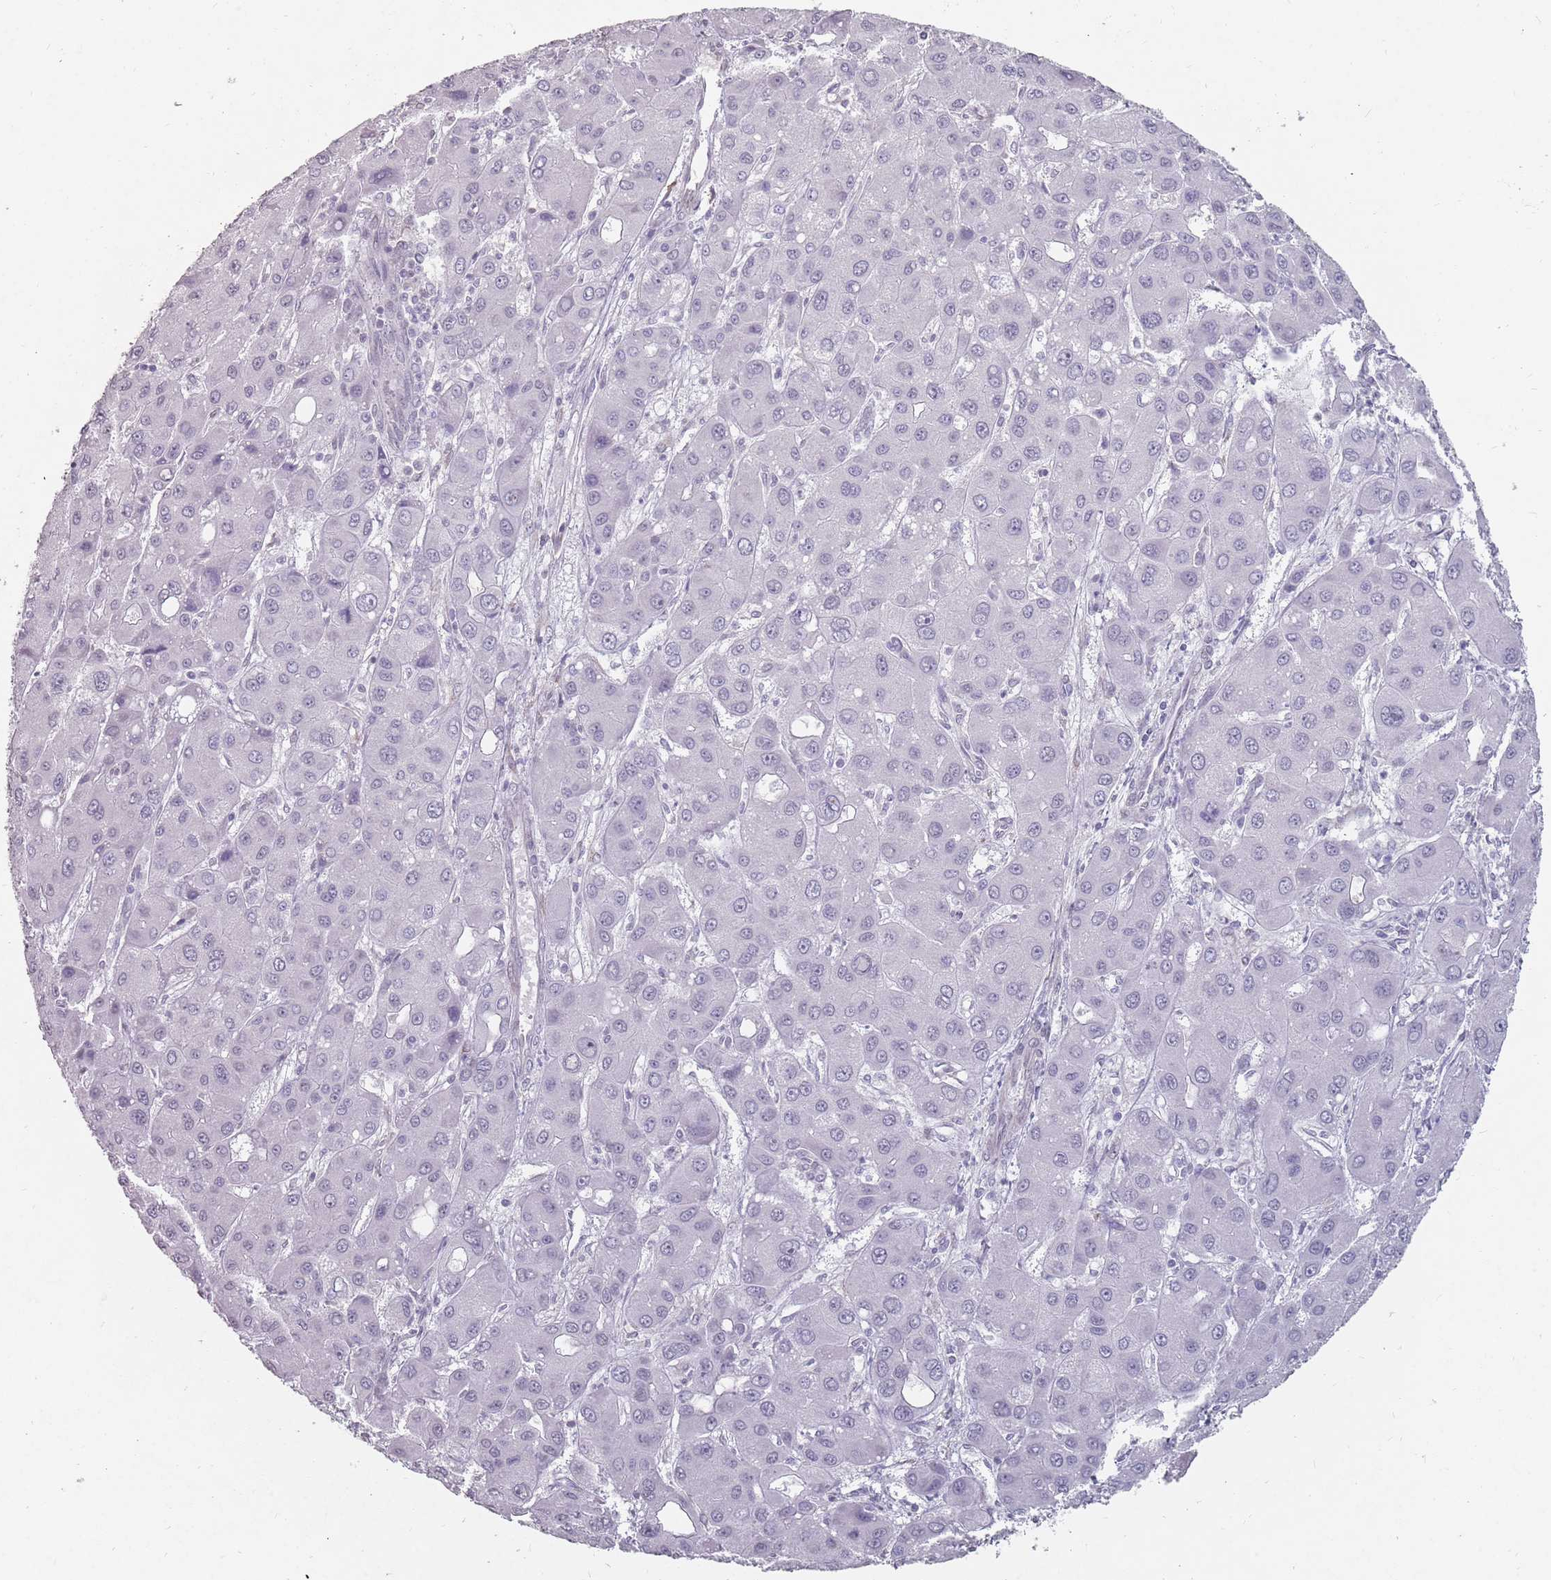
{"staining": {"intensity": "negative", "quantity": "none", "location": "none"}, "tissue": "liver cancer", "cell_type": "Tumor cells", "image_type": "cancer", "snomed": [{"axis": "morphology", "description": "Carcinoma, Hepatocellular, NOS"}, {"axis": "topography", "description": "Liver"}], "caption": "Immunohistochemical staining of liver cancer (hepatocellular carcinoma) displays no significant positivity in tumor cells.", "gene": "DDX4", "patient": {"sex": "male", "age": 55}}